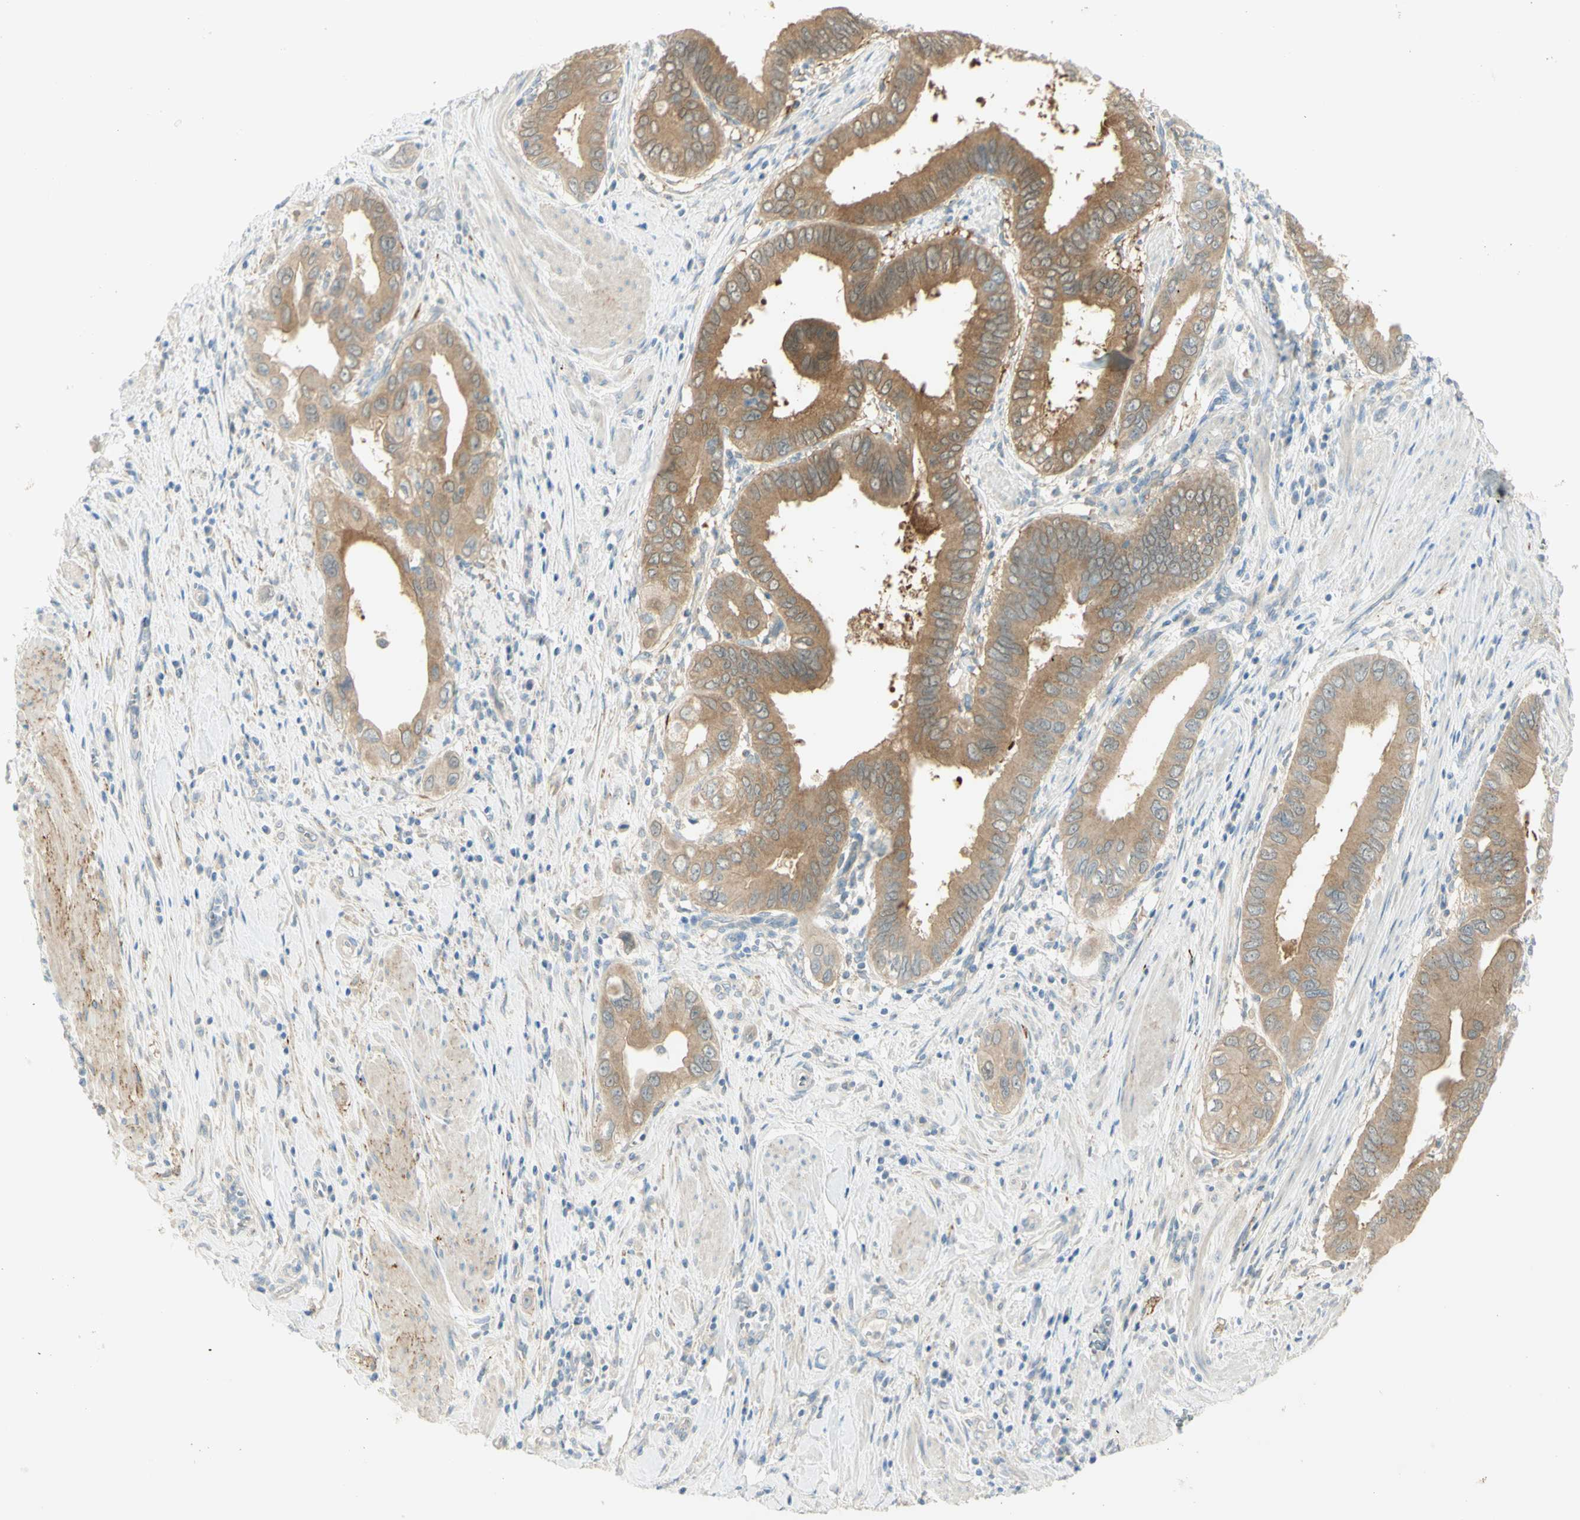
{"staining": {"intensity": "moderate", "quantity": ">75%", "location": "cytoplasmic/membranous"}, "tissue": "pancreatic cancer", "cell_type": "Tumor cells", "image_type": "cancer", "snomed": [{"axis": "morphology", "description": "Normal tissue, NOS"}, {"axis": "topography", "description": "Lymph node"}], "caption": "Immunohistochemical staining of human pancreatic cancer exhibits medium levels of moderate cytoplasmic/membranous protein positivity in about >75% of tumor cells.", "gene": "GCNT3", "patient": {"sex": "male", "age": 50}}